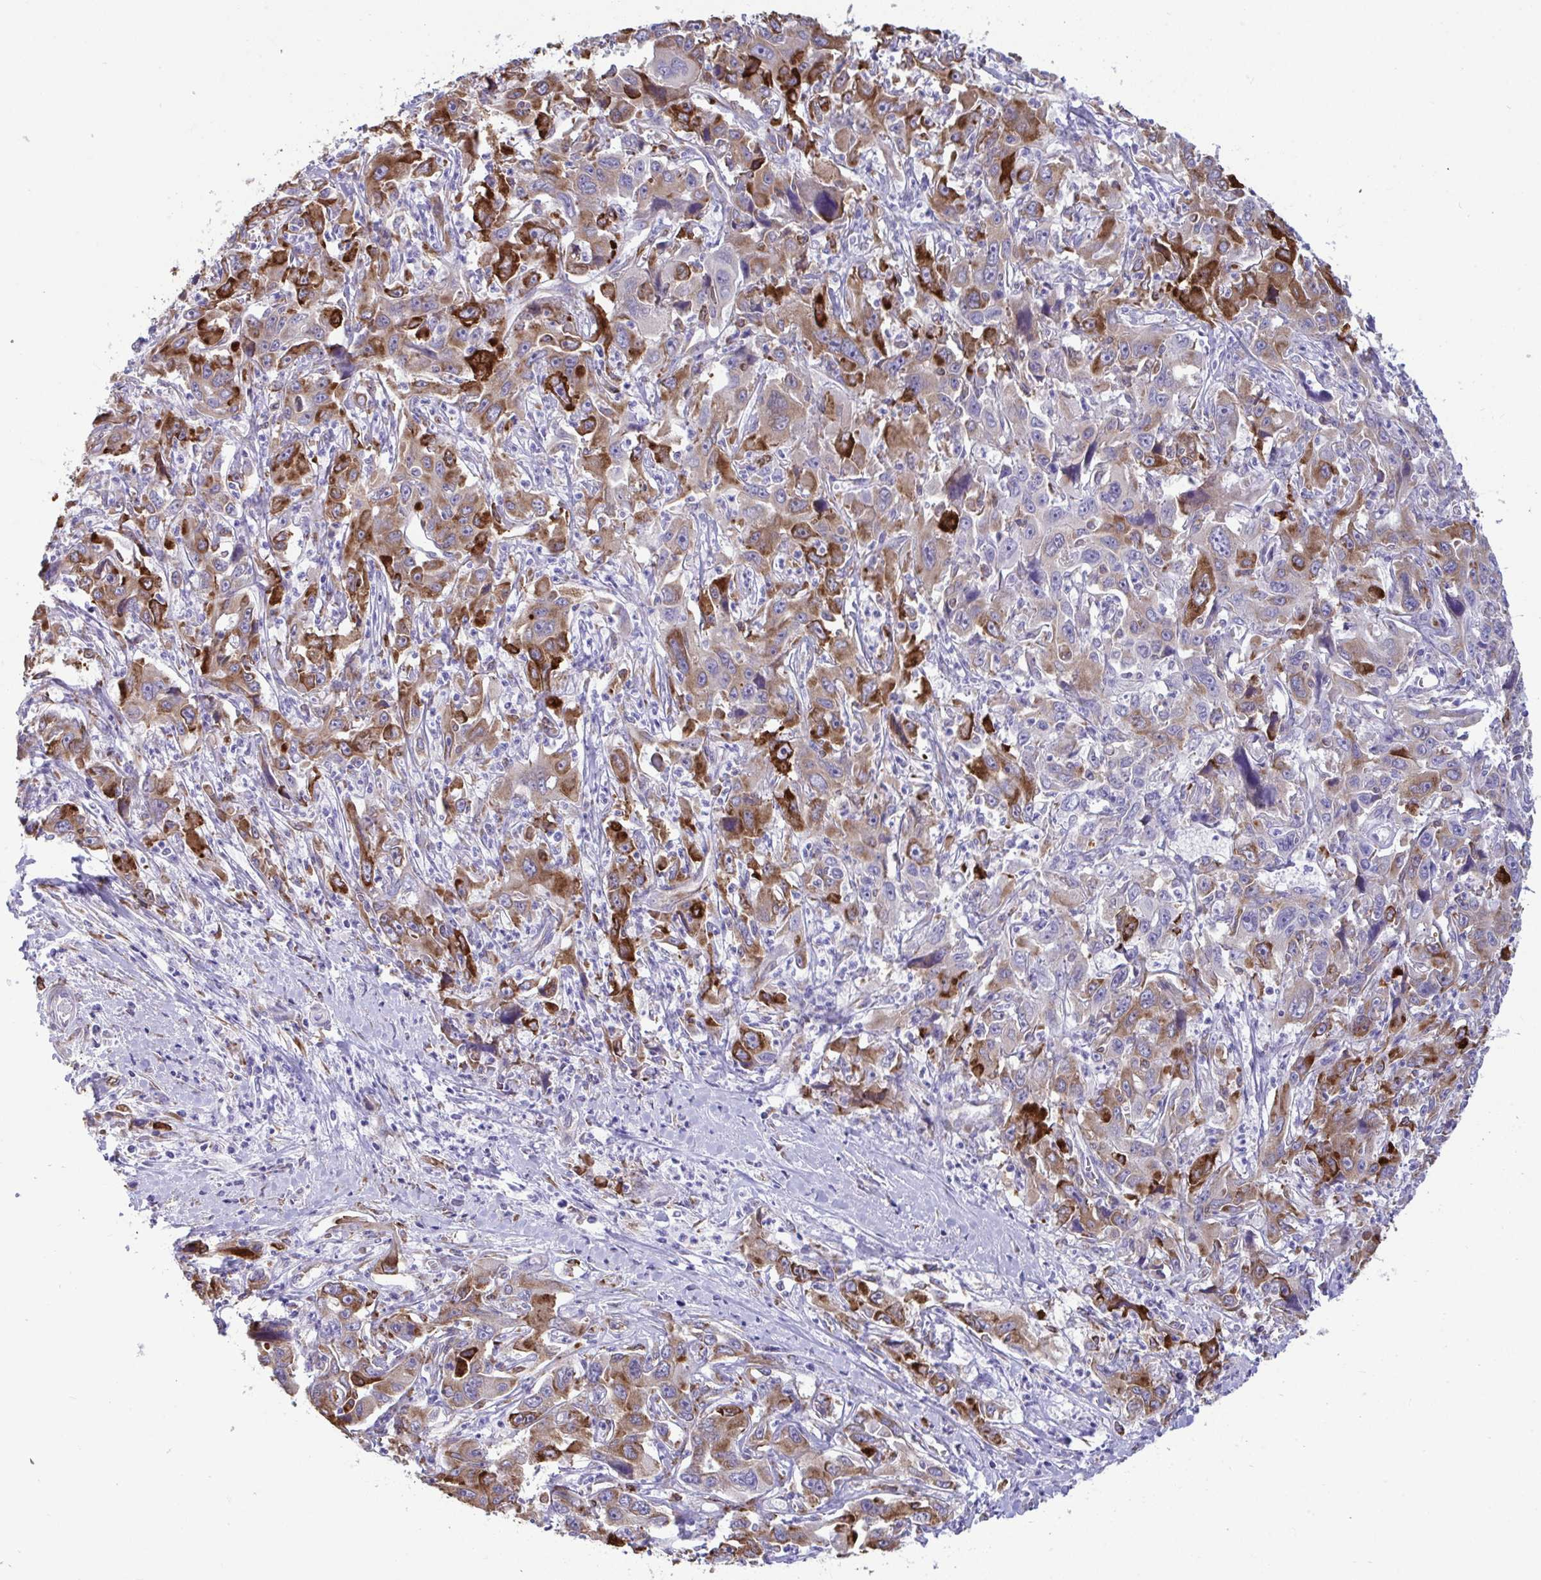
{"staining": {"intensity": "moderate", "quantity": ">75%", "location": "cytoplasmic/membranous"}, "tissue": "liver cancer", "cell_type": "Tumor cells", "image_type": "cancer", "snomed": [{"axis": "morphology", "description": "Carcinoma, Hepatocellular, NOS"}, {"axis": "topography", "description": "Liver"}], "caption": "Liver hepatocellular carcinoma tissue shows moderate cytoplasmic/membranous expression in approximately >75% of tumor cells", "gene": "ASPH", "patient": {"sex": "male", "age": 63}}